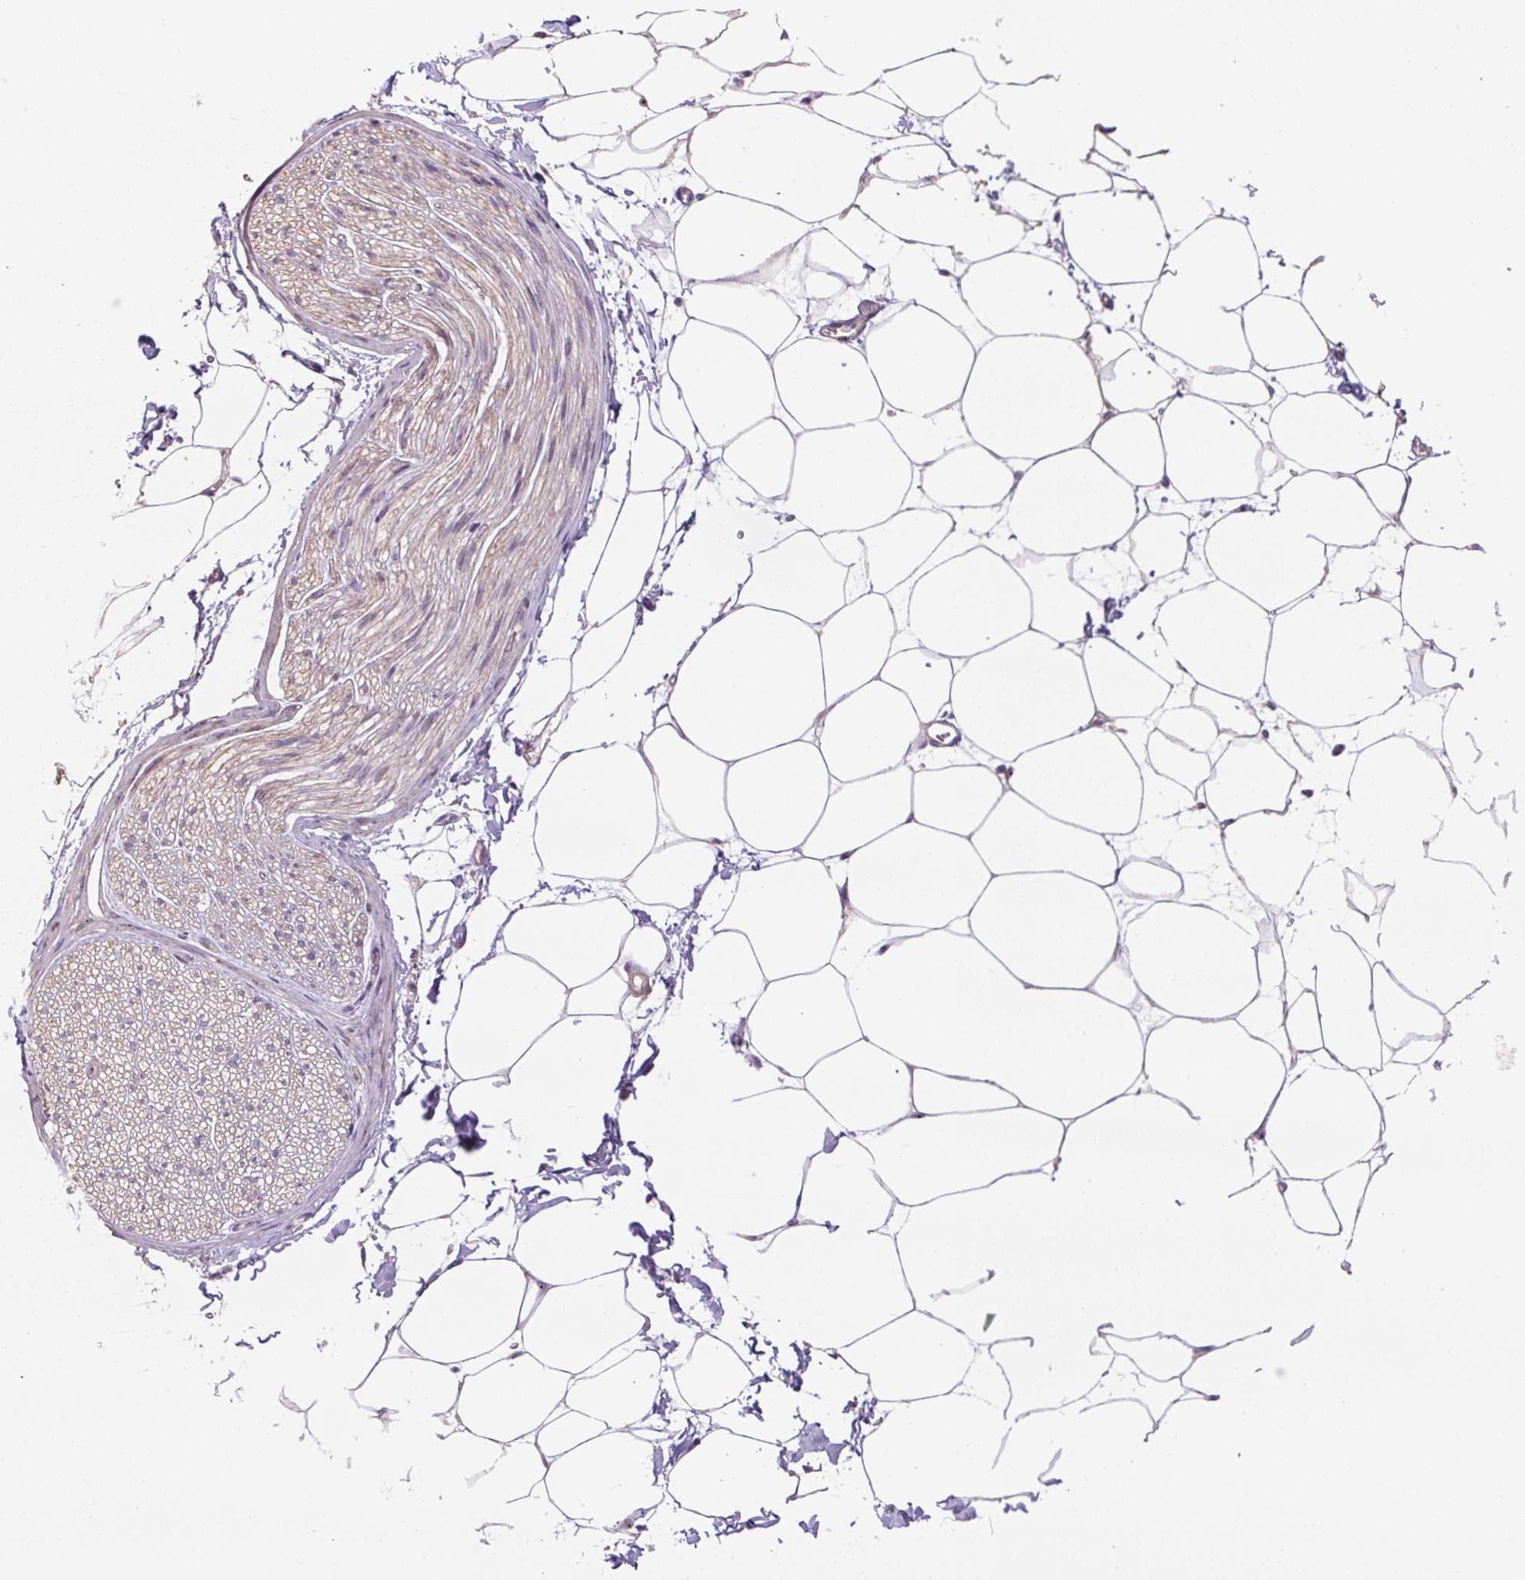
{"staining": {"intensity": "negative", "quantity": "none", "location": "none"}, "tissue": "adipose tissue", "cell_type": "Adipocytes", "image_type": "normal", "snomed": [{"axis": "morphology", "description": "Normal tissue, NOS"}, {"axis": "topography", "description": "Adipose tissue"}, {"axis": "topography", "description": "Vascular tissue"}, {"axis": "topography", "description": "Rectum"}, {"axis": "topography", "description": "Peripheral nerve tissue"}], "caption": "IHC micrograph of benign adipose tissue: human adipose tissue stained with DAB (3,3'-diaminobenzidine) shows no significant protein expression in adipocytes. (DAB IHC with hematoxylin counter stain).", "gene": "TMEM151B", "patient": {"sex": "female", "age": 69}}